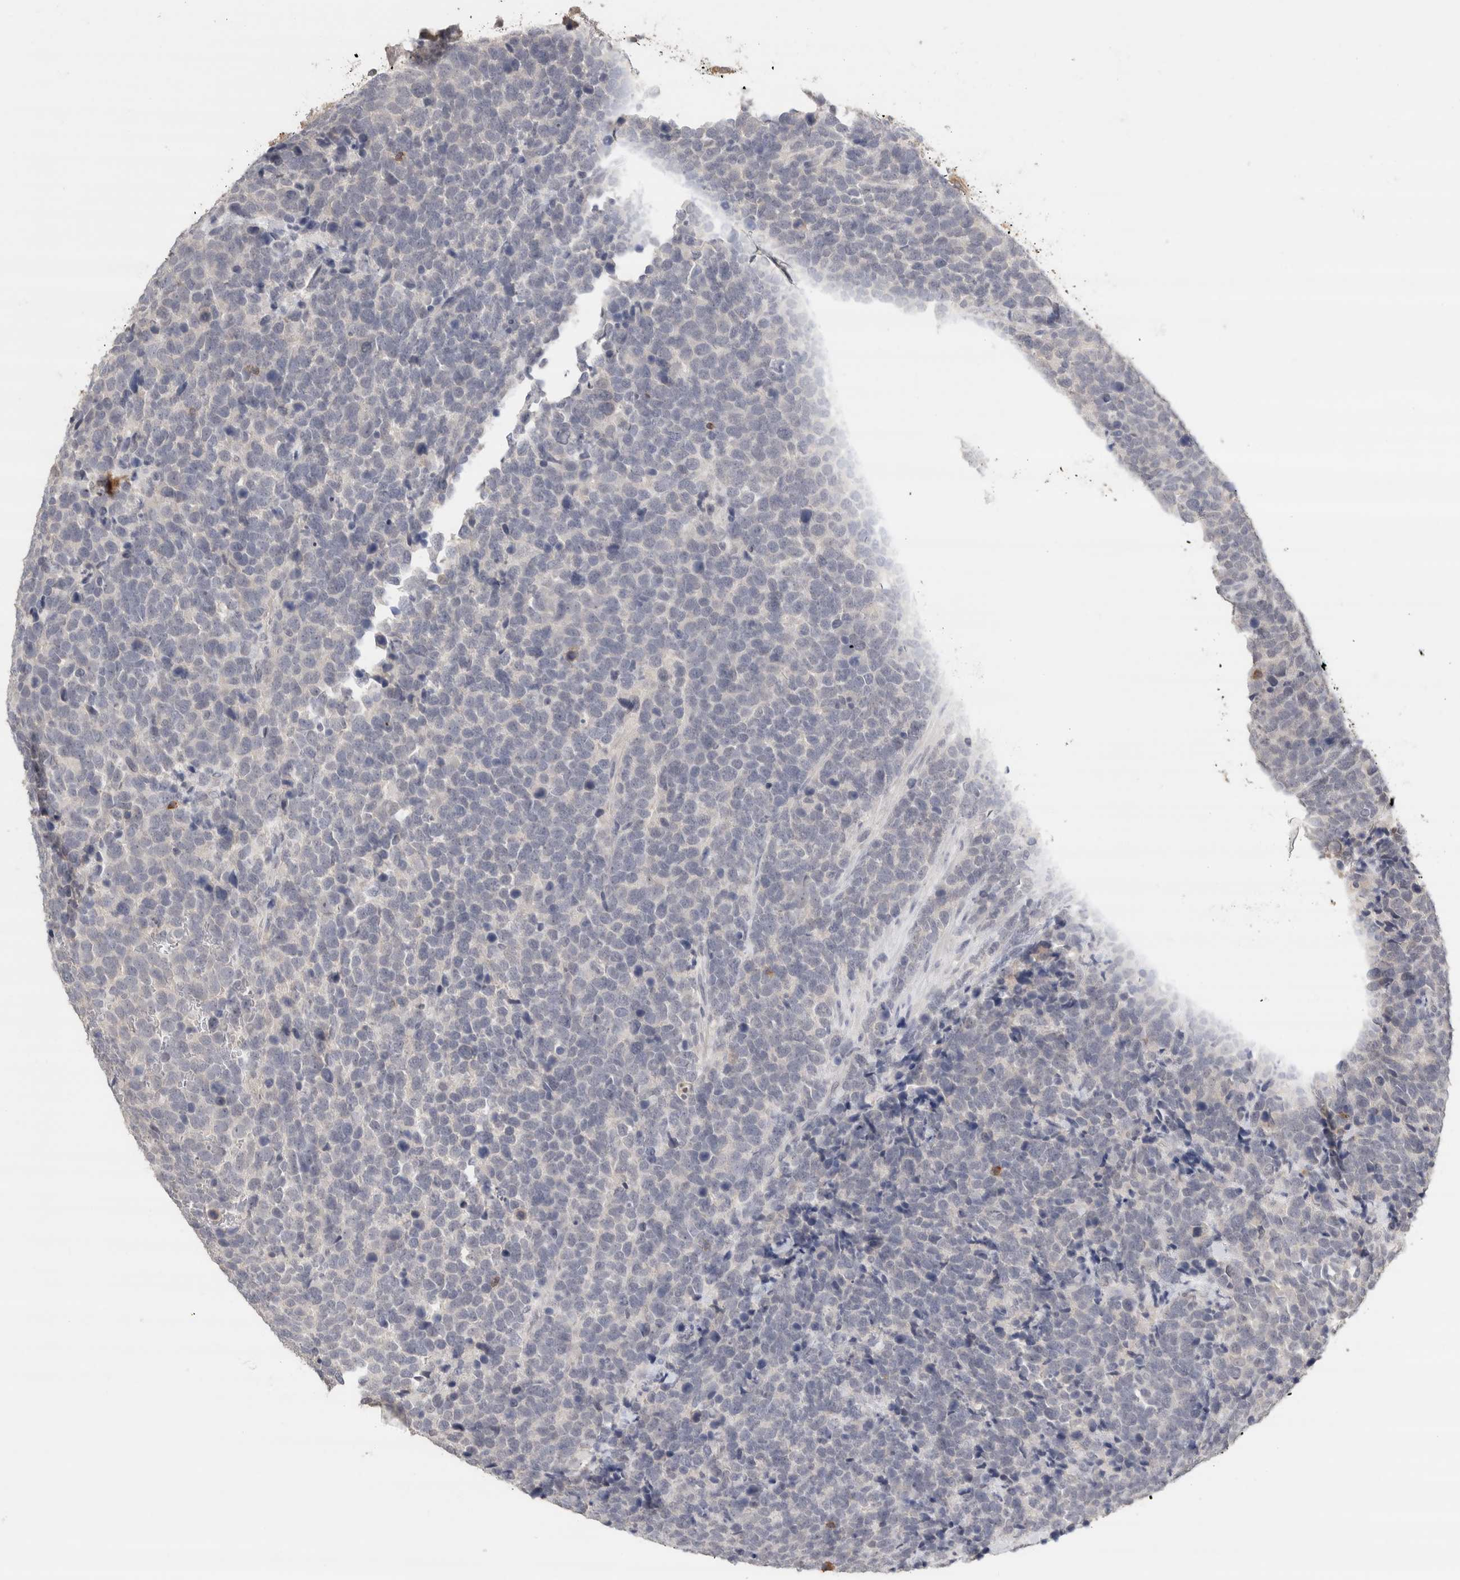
{"staining": {"intensity": "negative", "quantity": "none", "location": "none"}, "tissue": "urothelial cancer", "cell_type": "Tumor cells", "image_type": "cancer", "snomed": [{"axis": "morphology", "description": "Urothelial carcinoma, High grade"}, {"axis": "topography", "description": "Urinary bladder"}], "caption": "Tumor cells are negative for brown protein staining in urothelial cancer.", "gene": "TRAT1", "patient": {"sex": "female", "age": 82}}